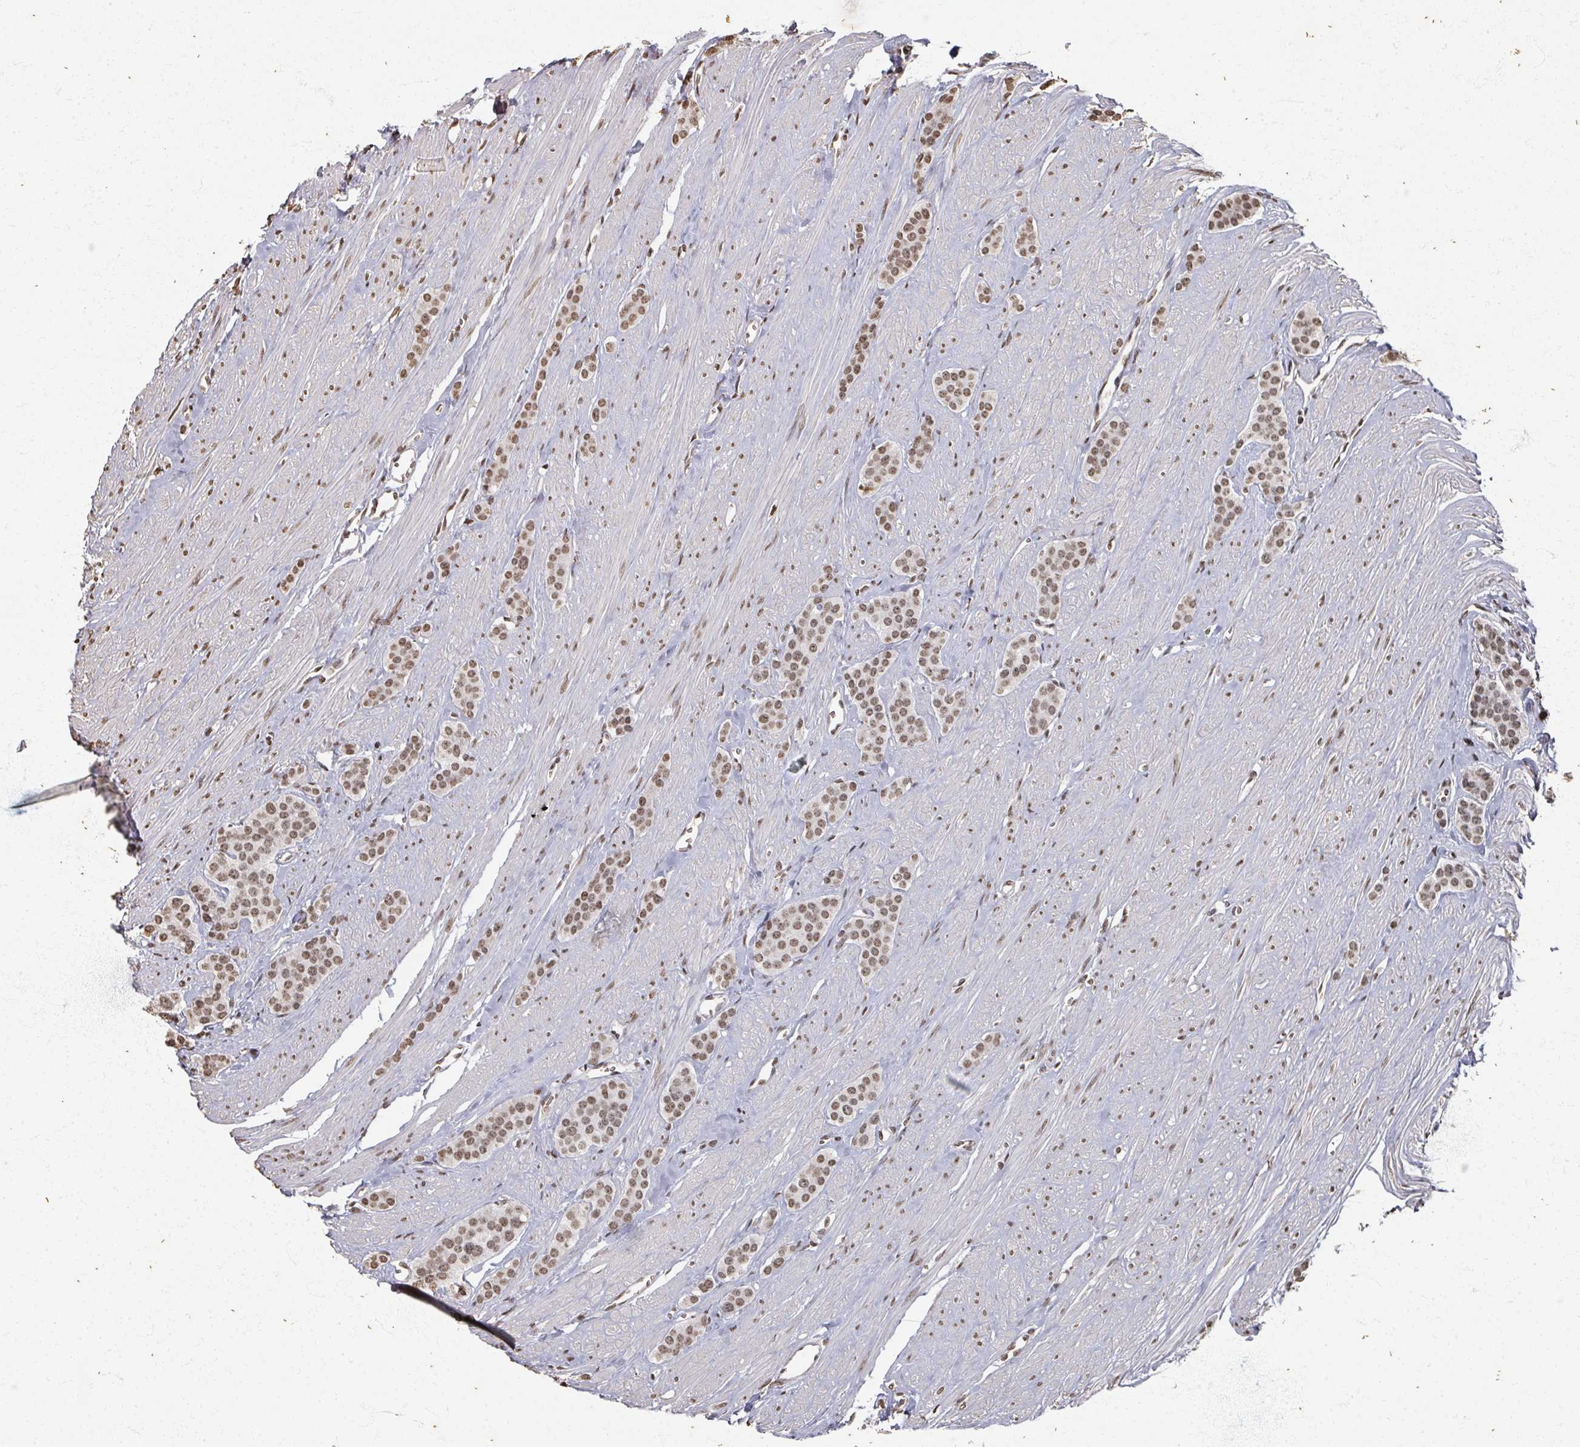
{"staining": {"intensity": "moderate", "quantity": ">75%", "location": "nuclear"}, "tissue": "carcinoid", "cell_type": "Tumor cells", "image_type": "cancer", "snomed": [{"axis": "morphology", "description": "Carcinoid, malignant, NOS"}, {"axis": "topography", "description": "Small intestine"}], "caption": "Immunohistochemical staining of carcinoid (malignant) demonstrates medium levels of moderate nuclear staining in approximately >75% of tumor cells.", "gene": "DCUN1D5", "patient": {"sex": "male", "age": 60}}